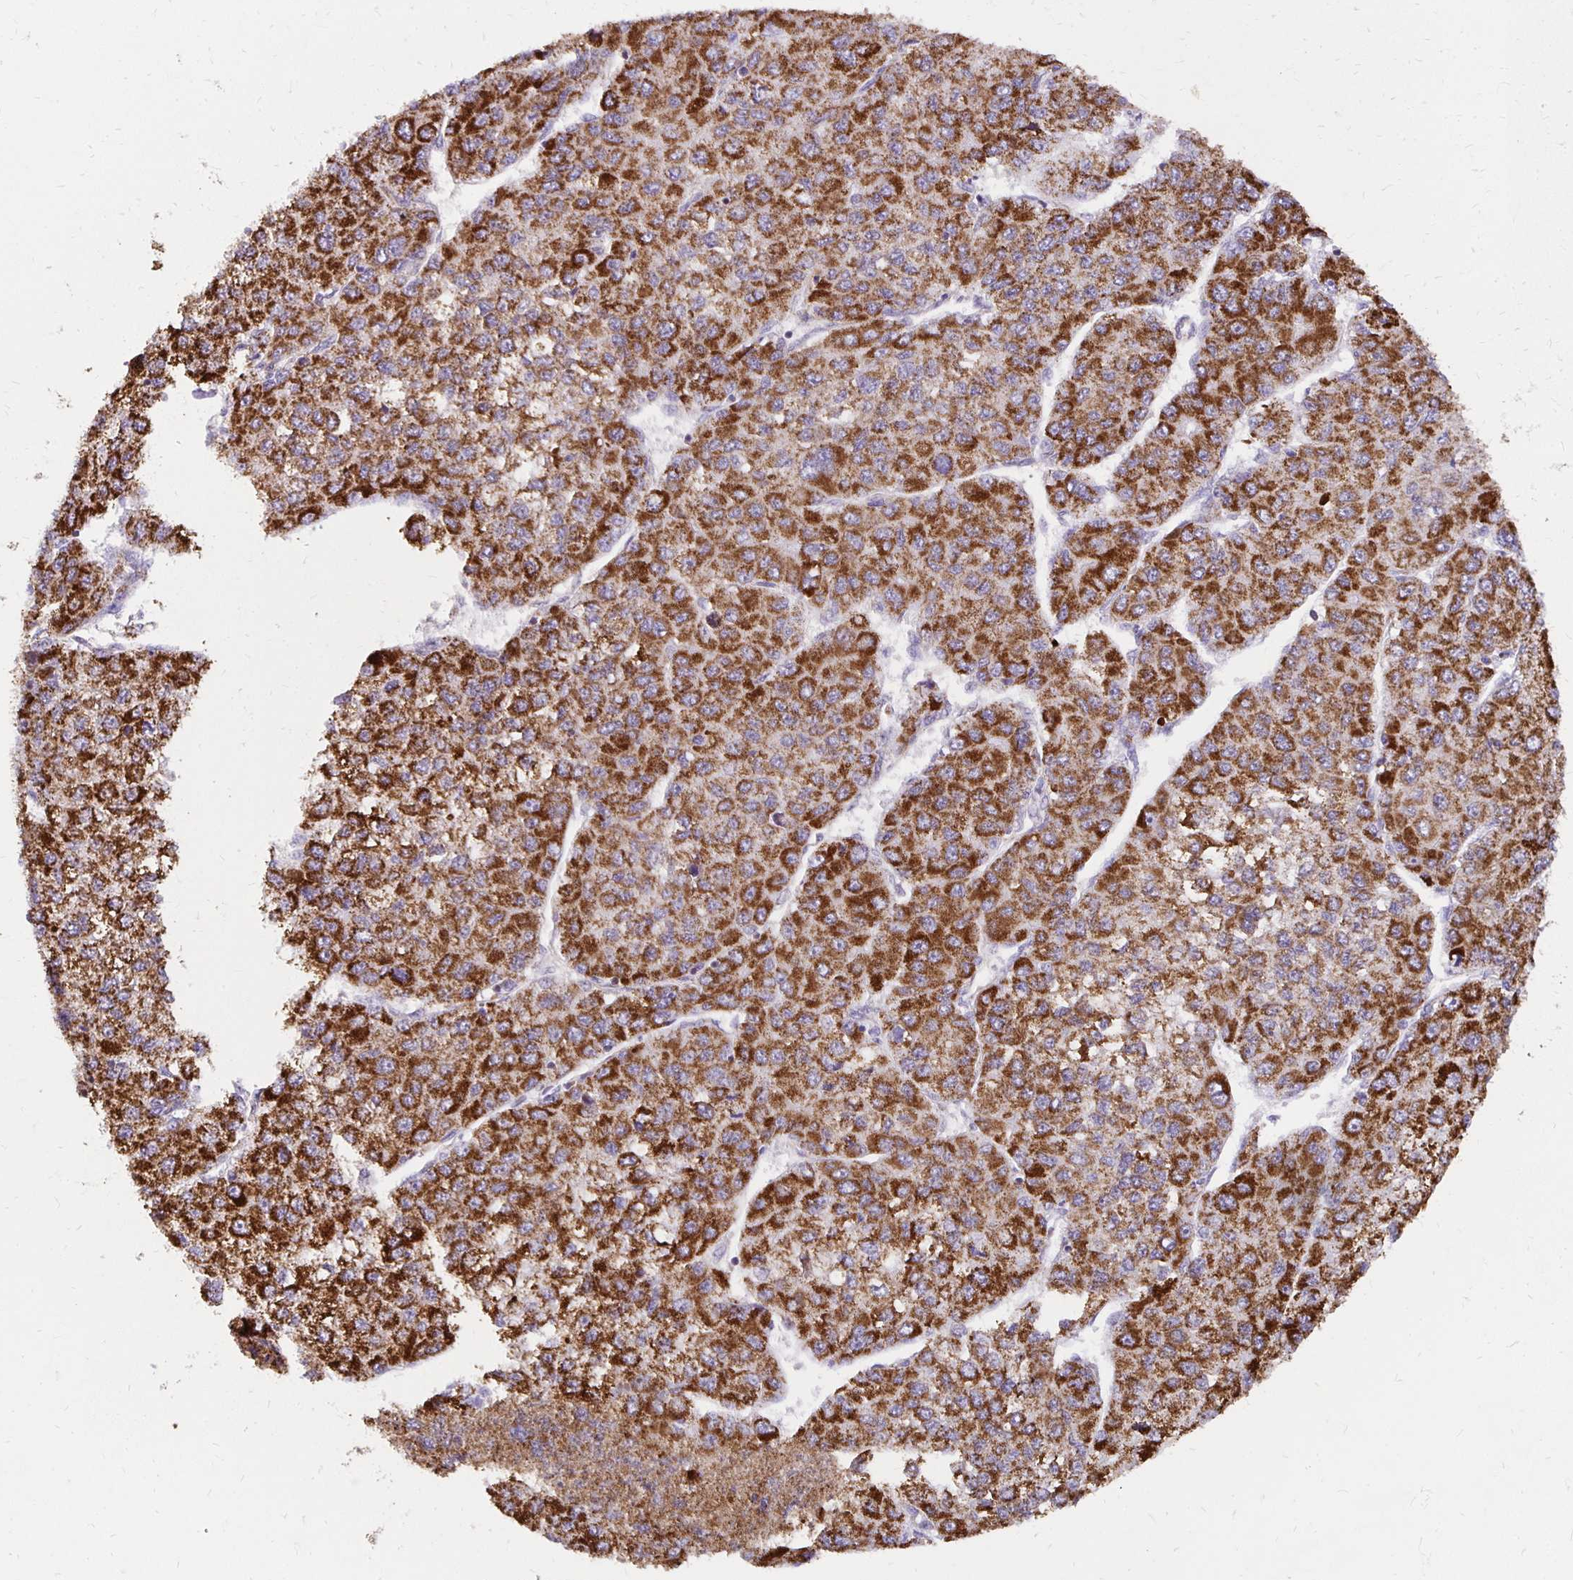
{"staining": {"intensity": "strong", "quantity": ">75%", "location": "cytoplasmic/membranous"}, "tissue": "liver cancer", "cell_type": "Tumor cells", "image_type": "cancer", "snomed": [{"axis": "morphology", "description": "Carcinoma, Hepatocellular, NOS"}, {"axis": "topography", "description": "Liver"}], "caption": "Immunohistochemistry (IHC) image of liver cancer (hepatocellular carcinoma) stained for a protein (brown), which displays high levels of strong cytoplasmic/membranous positivity in approximately >75% of tumor cells.", "gene": "IER3", "patient": {"sex": "female", "age": 66}}